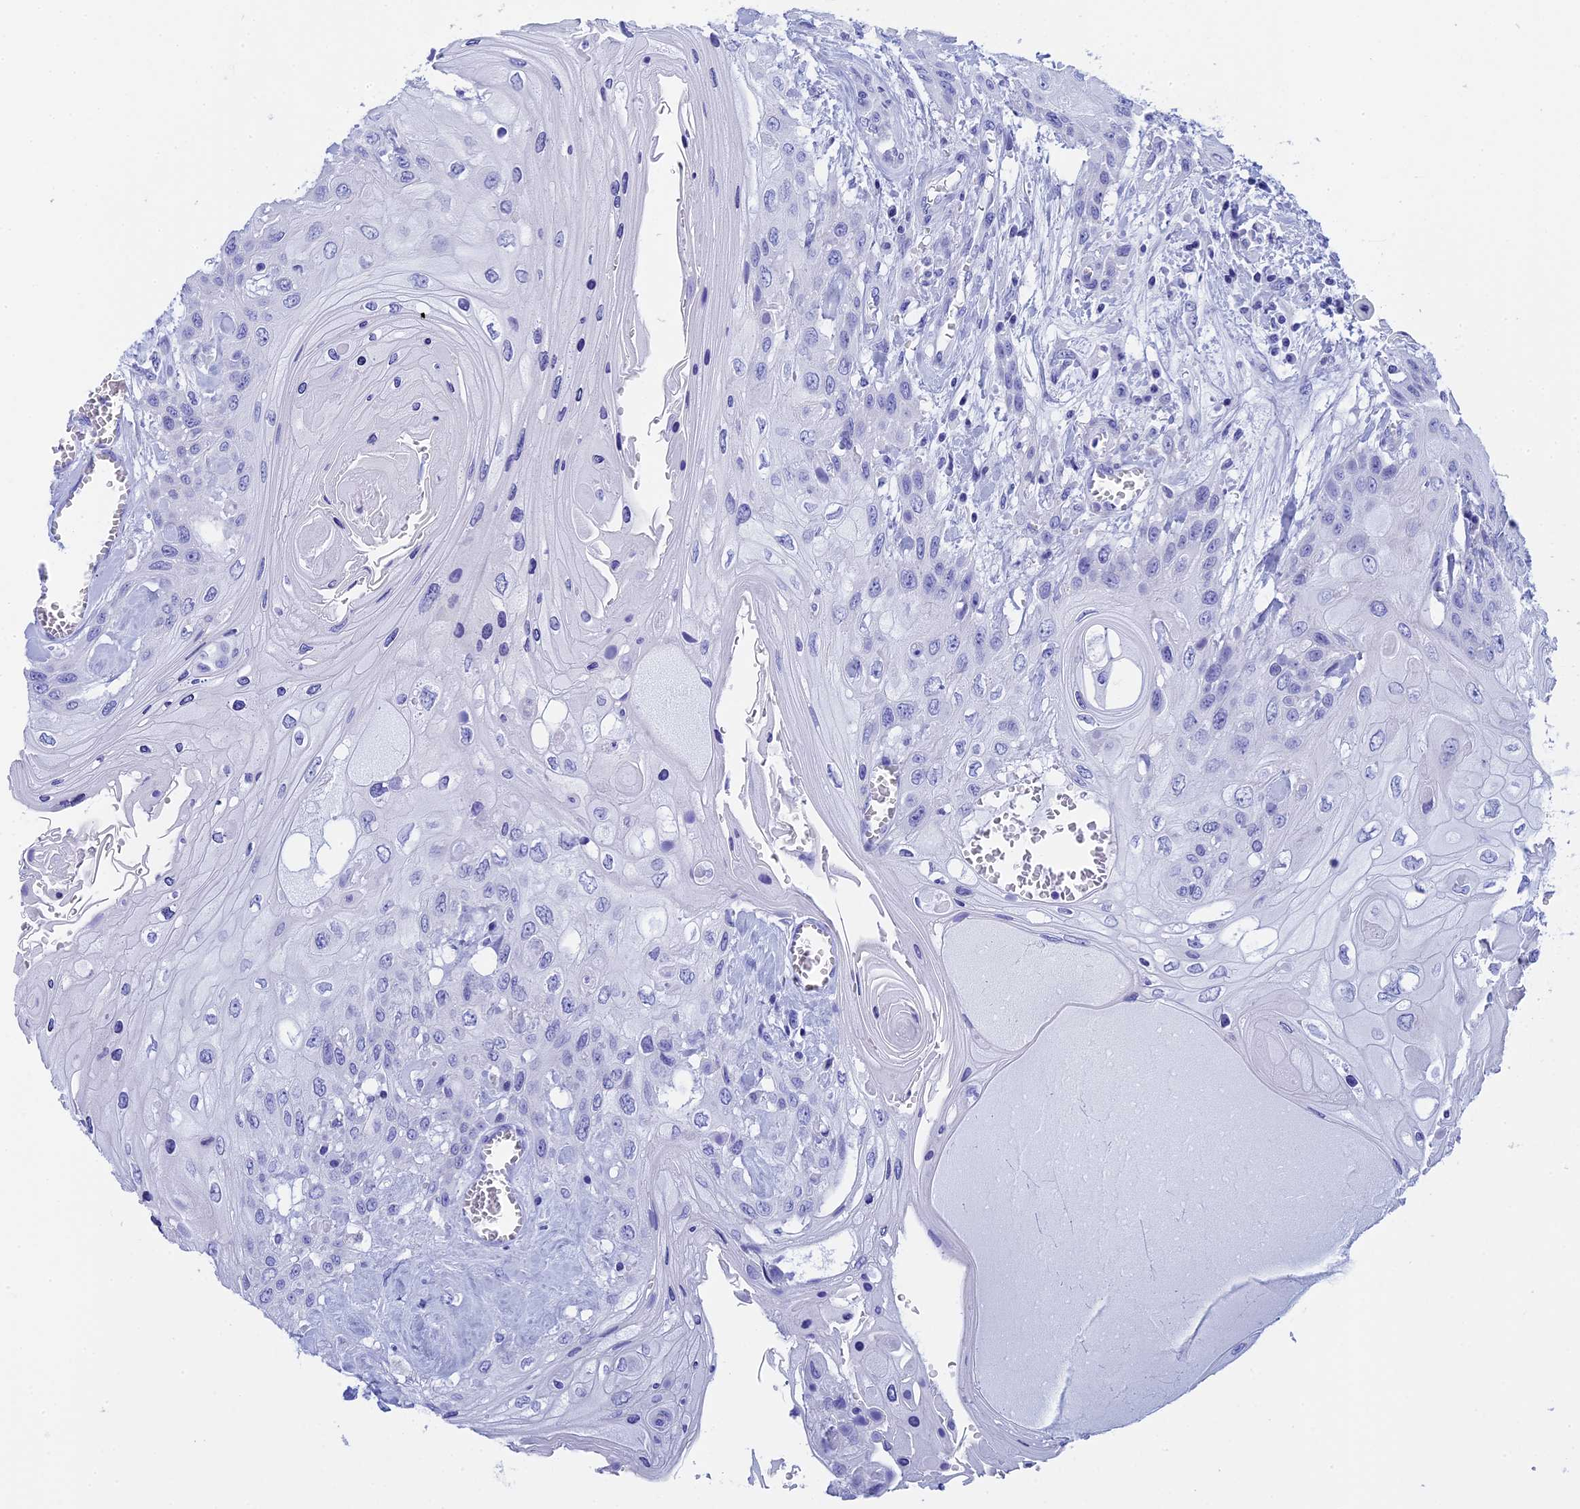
{"staining": {"intensity": "negative", "quantity": "none", "location": "none"}, "tissue": "head and neck cancer", "cell_type": "Tumor cells", "image_type": "cancer", "snomed": [{"axis": "morphology", "description": "Squamous cell carcinoma, NOS"}, {"axis": "topography", "description": "Head-Neck"}], "caption": "An image of squamous cell carcinoma (head and neck) stained for a protein exhibits no brown staining in tumor cells.", "gene": "TEX101", "patient": {"sex": "female", "age": 43}}